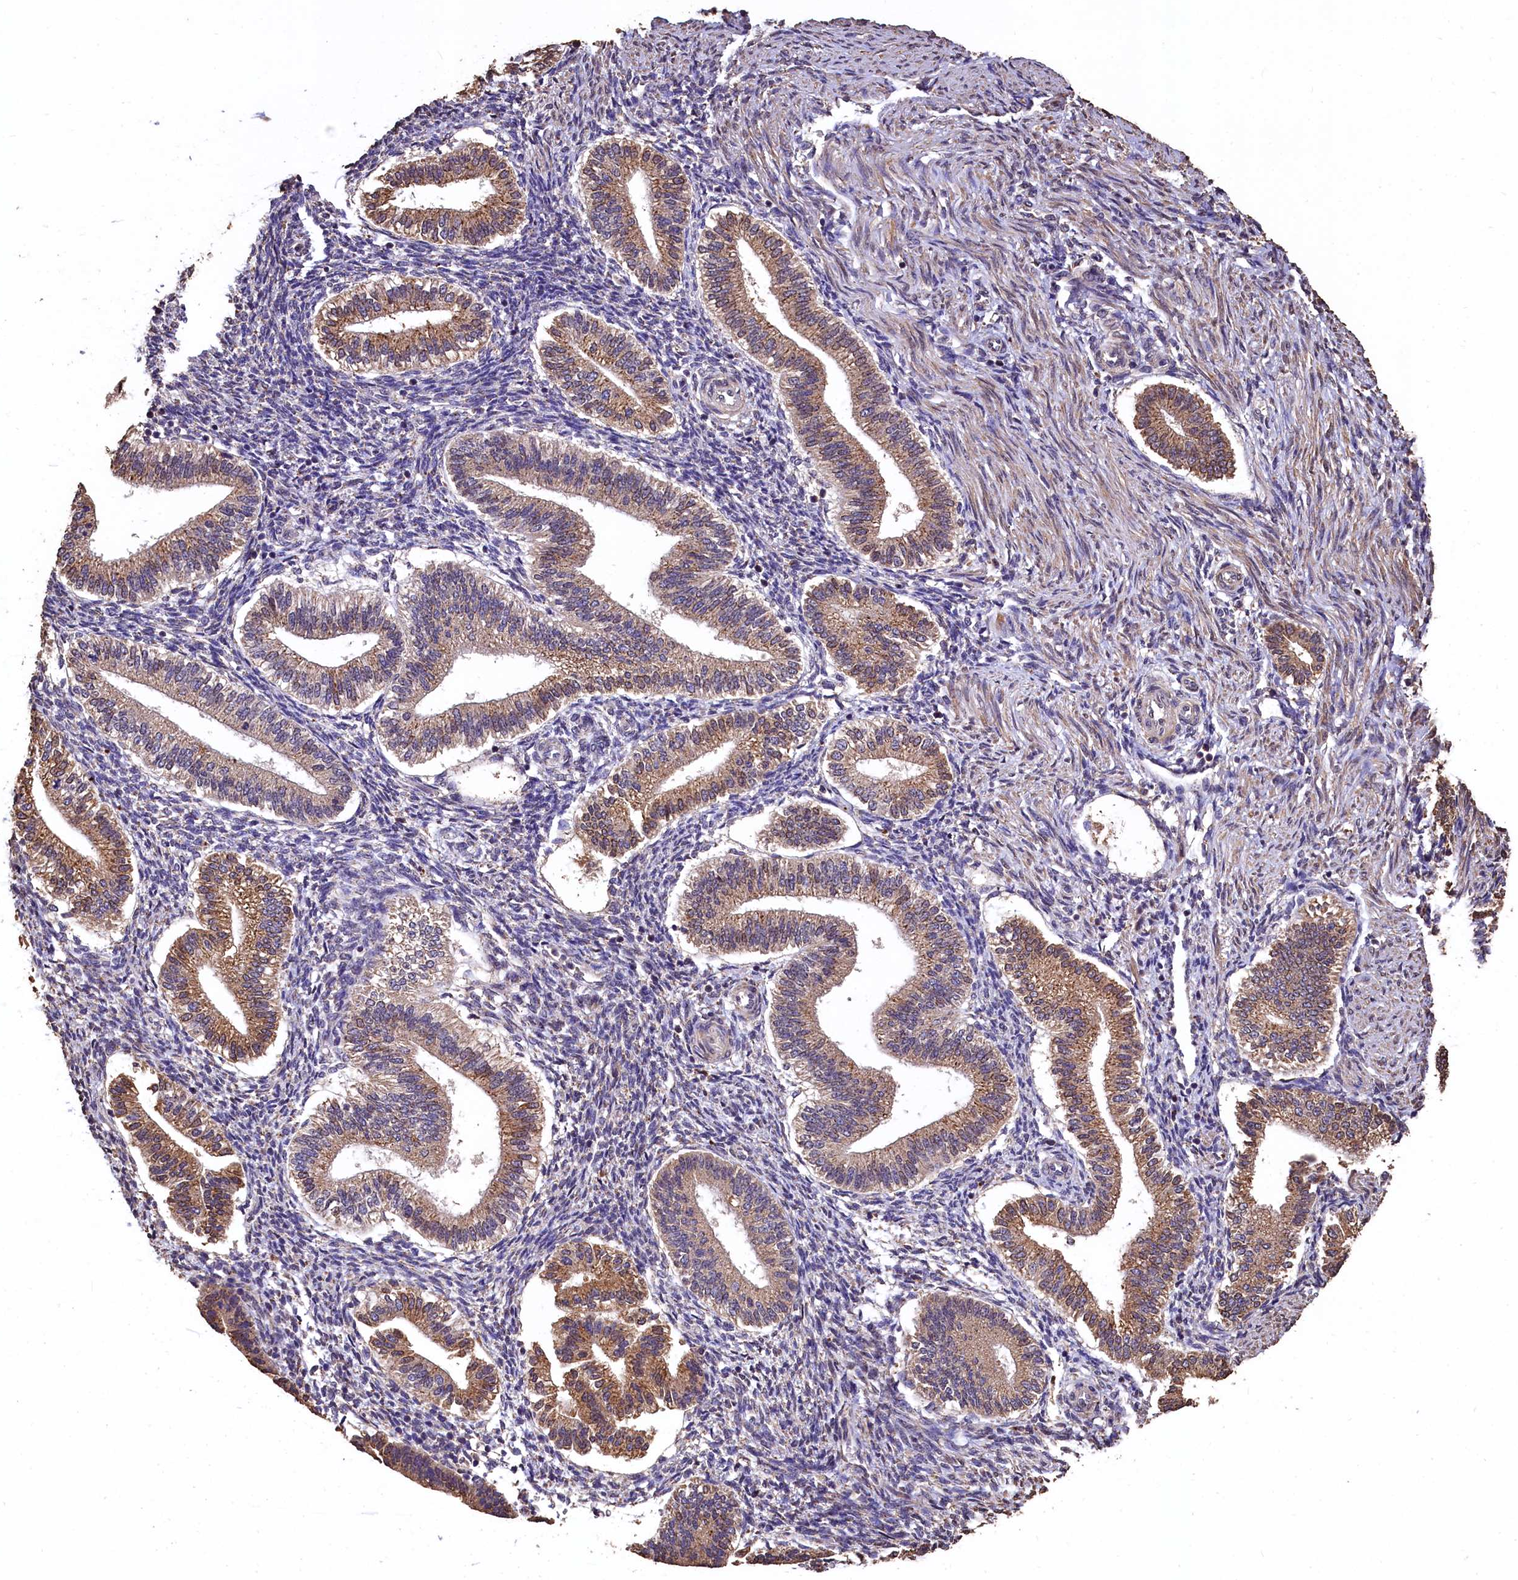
{"staining": {"intensity": "moderate", "quantity": "<25%", "location": "cytoplasmic/membranous"}, "tissue": "endometrium", "cell_type": "Cells in endometrial stroma", "image_type": "normal", "snomed": [{"axis": "morphology", "description": "Normal tissue, NOS"}, {"axis": "topography", "description": "Endometrium"}], "caption": "IHC histopathology image of normal endometrium stained for a protein (brown), which shows low levels of moderate cytoplasmic/membranous expression in about <25% of cells in endometrial stroma.", "gene": "LSM4", "patient": {"sex": "female", "age": 25}}